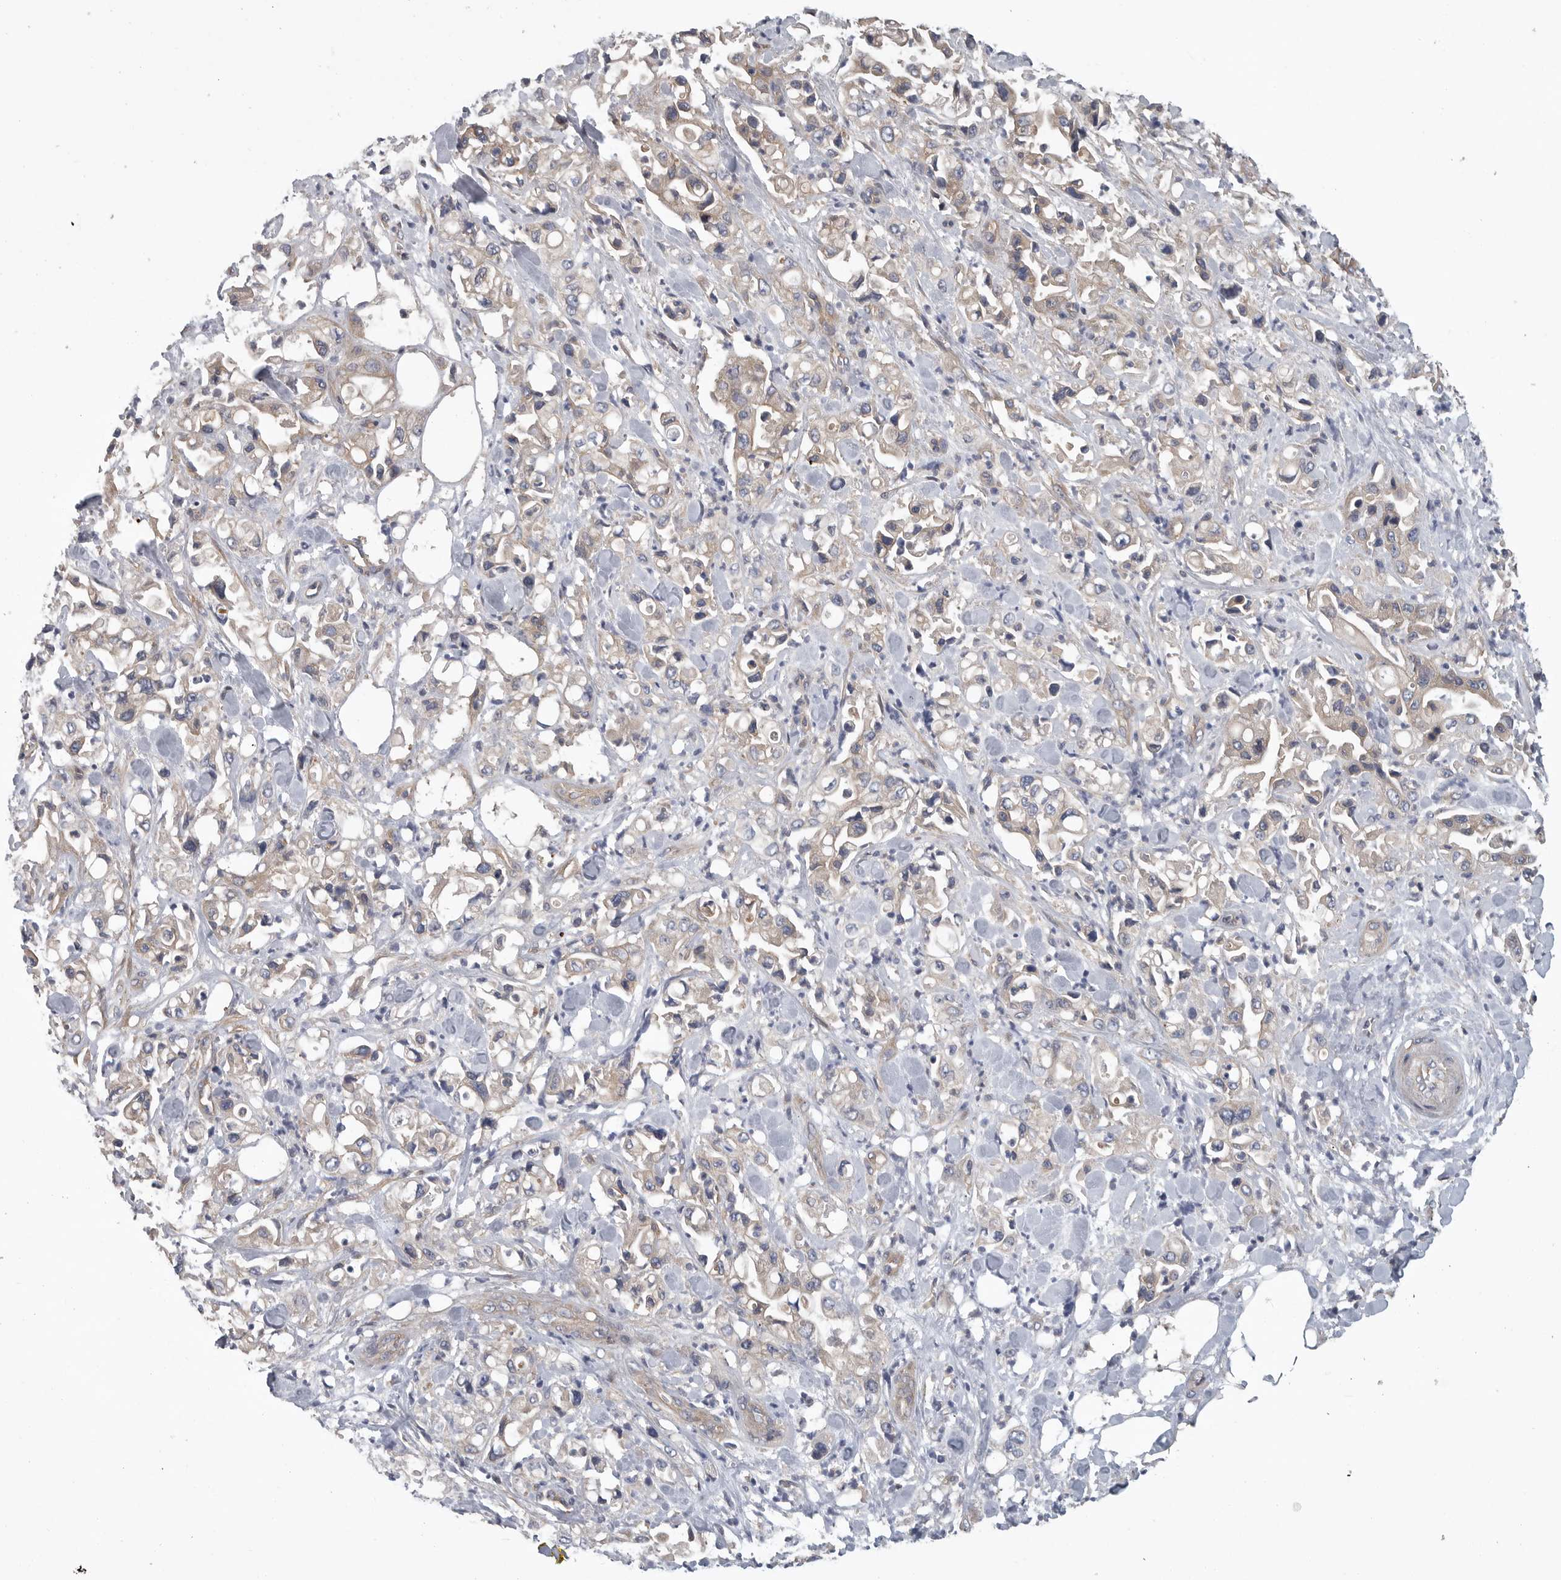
{"staining": {"intensity": "negative", "quantity": "none", "location": "none"}, "tissue": "pancreatic cancer", "cell_type": "Tumor cells", "image_type": "cancer", "snomed": [{"axis": "morphology", "description": "Adenocarcinoma, NOS"}, {"axis": "topography", "description": "Pancreas"}], "caption": "High power microscopy histopathology image of an immunohistochemistry (IHC) photomicrograph of adenocarcinoma (pancreatic), revealing no significant staining in tumor cells.", "gene": "OXR1", "patient": {"sex": "male", "age": 70}}